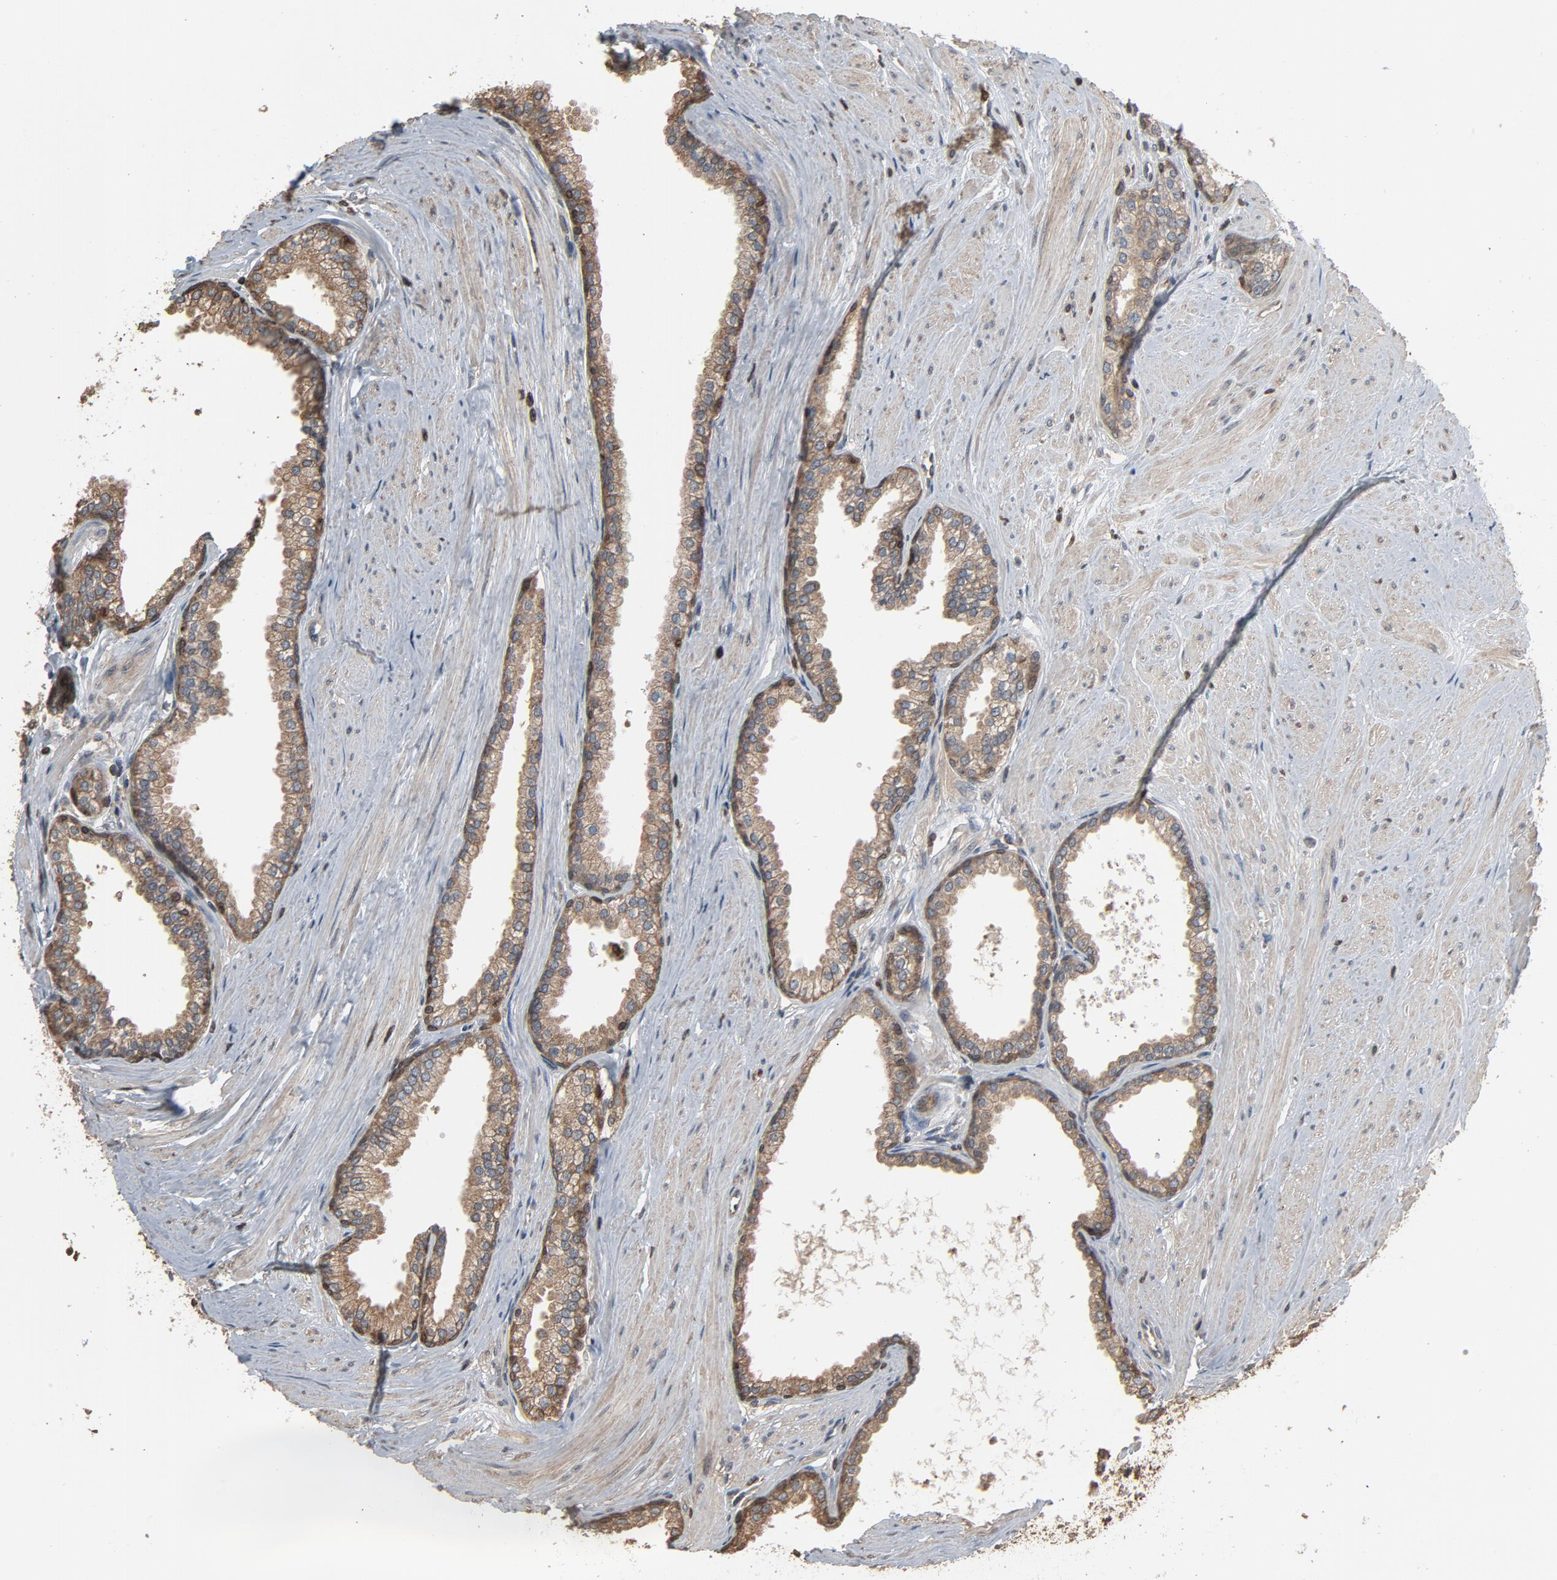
{"staining": {"intensity": "weak", "quantity": "25%-75%", "location": "cytoplasmic/membranous,nuclear"}, "tissue": "prostate", "cell_type": "Glandular cells", "image_type": "normal", "snomed": [{"axis": "morphology", "description": "Normal tissue, NOS"}, {"axis": "topography", "description": "Prostate"}], "caption": "A histopathology image showing weak cytoplasmic/membranous,nuclear expression in approximately 25%-75% of glandular cells in normal prostate, as visualized by brown immunohistochemical staining.", "gene": "UBE2D1", "patient": {"sex": "male", "age": 64}}